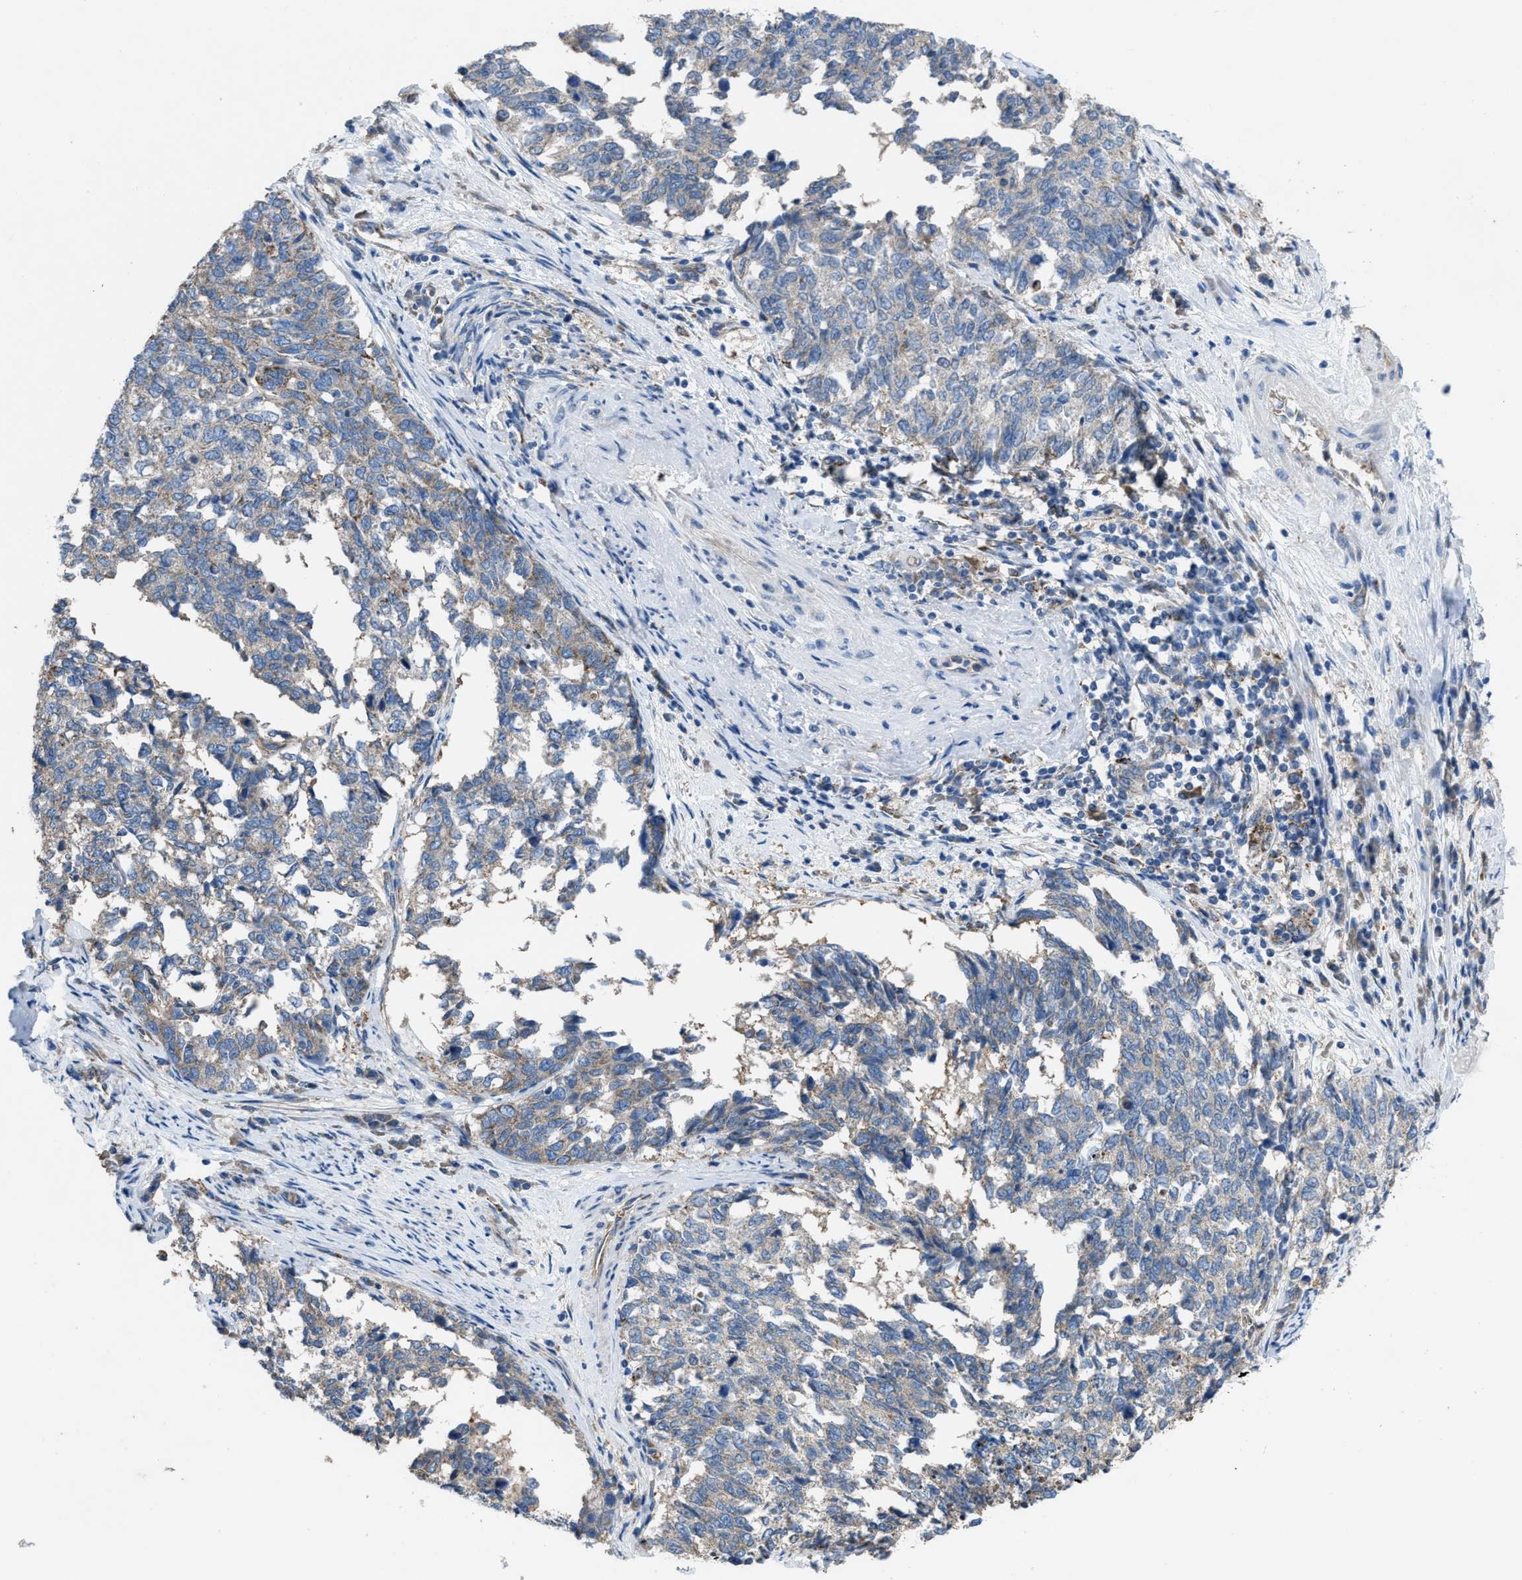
{"staining": {"intensity": "negative", "quantity": "none", "location": "none"}, "tissue": "cervical cancer", "cell_type": "Tumor cells", "image_type": "cancer", "snomed": [{"axis": "morphology", "description": "Squamous cell carcinoma, NOS"}, {"axis": "topography", "description": "Cervix"}], "caption": "This is a image of immunohistochemistry staining of squamous cell carcinoma (cervical), which shows no expression in tumor cells.", "gene": "DOLPP1", "patient": {"sex": "female", "age": 63}}